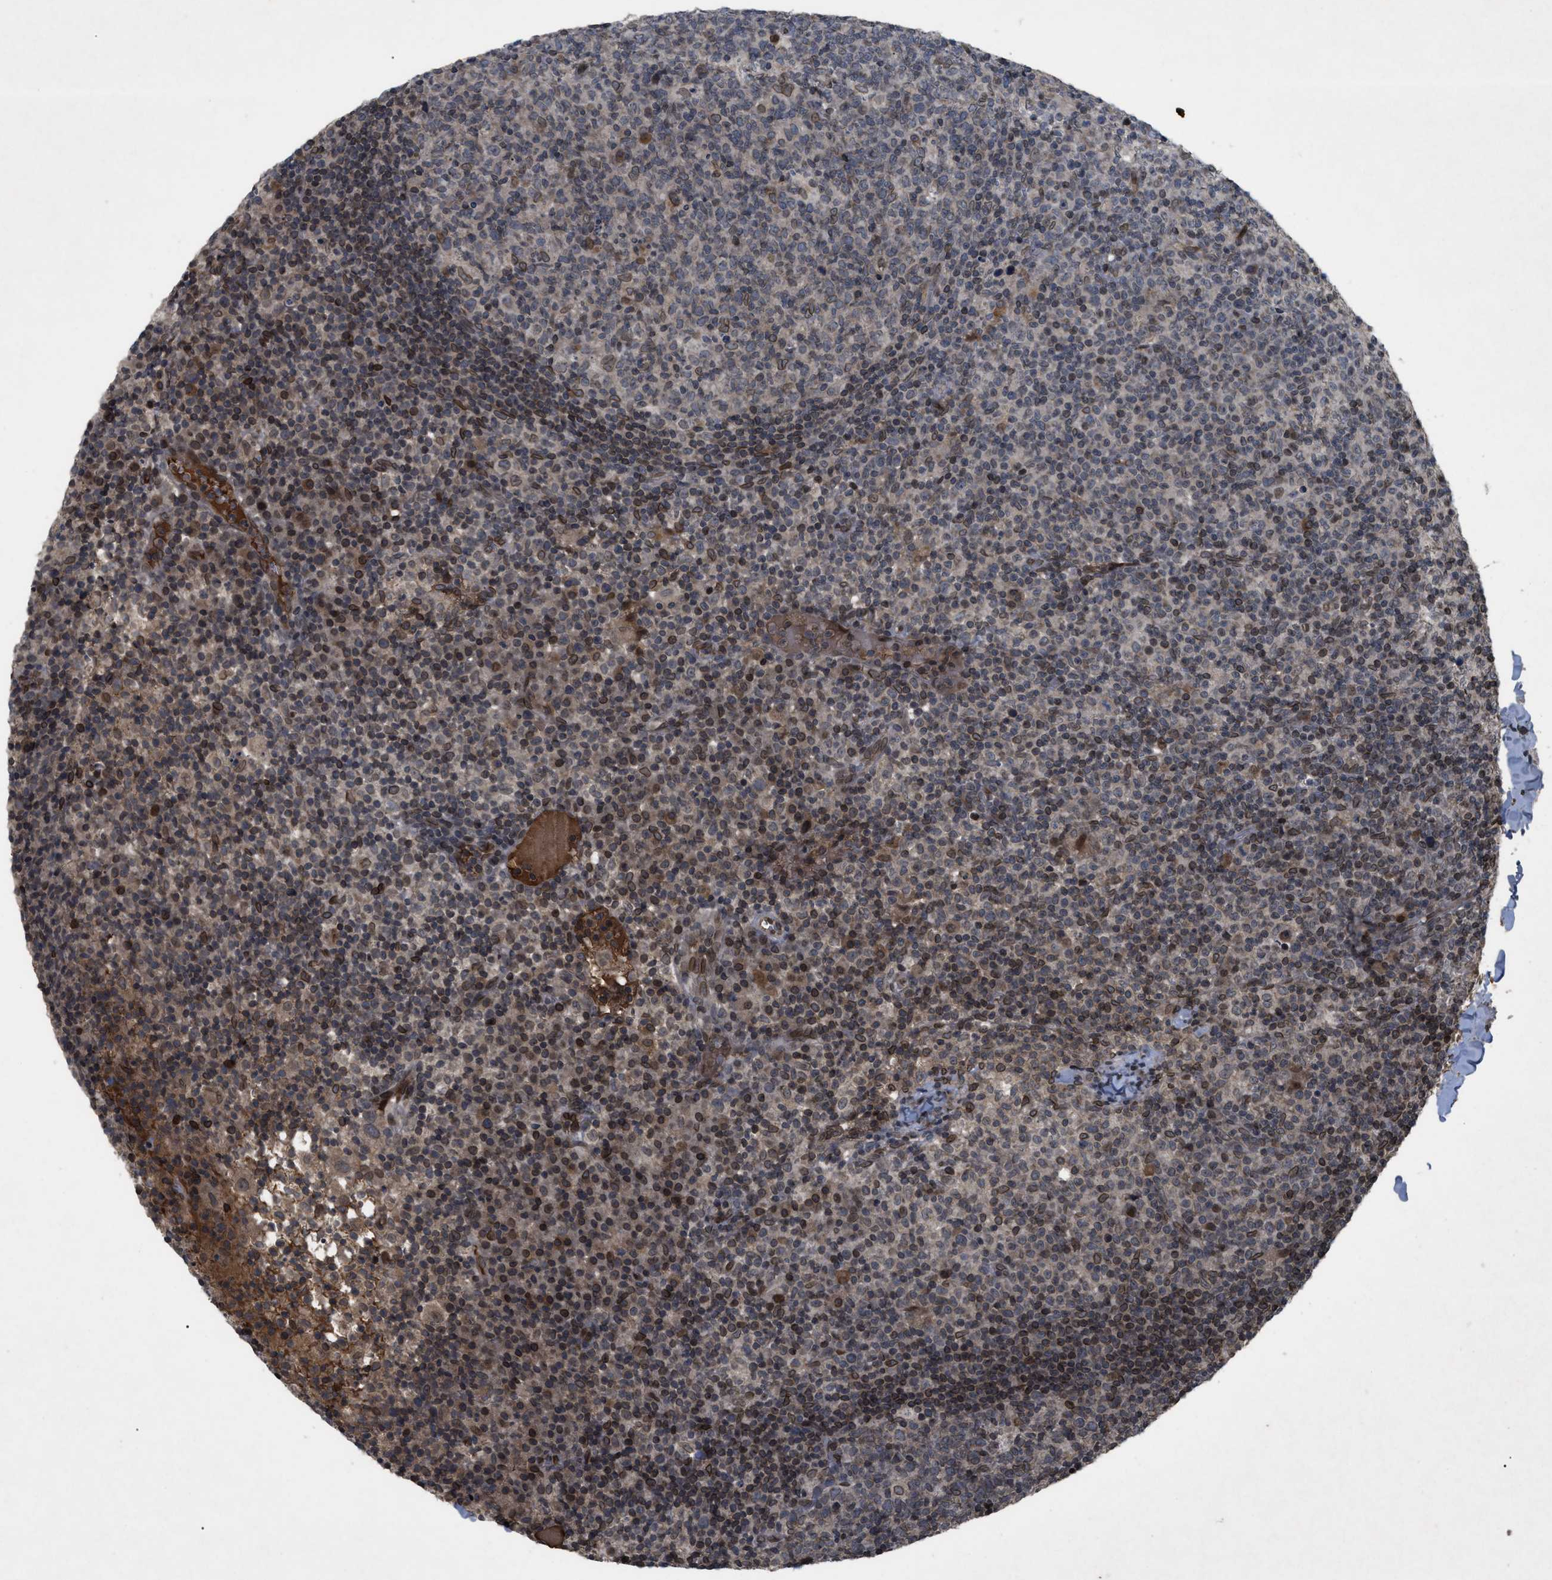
{"staining": {"intensity": "moderate", "quantity": "<25%", "location": "nuclear"}, "tissue": "lymph node", "cell_type": "Germinal center cells", "image_type": "normal", "snomed": [{"axis": "morphology", "description": "Normal tissue, NOS"}, {"axis": "morphology", "description": "Inflammation, NOS"}, {"axis": "topography", "description": "Lymph node"}], "caption": "Lymph node was stained to show a protein in brown. There is low levels of moderate nuclear positivity in about <25% of germinal center cells. The staining was performed using DAB to visualize the protein expression in brown, while the nuclei were stained in blue with hematoxylin (Magnification: 20x).", "gene": "CRY1", "patient": {"sex": "male", "age": 55}}